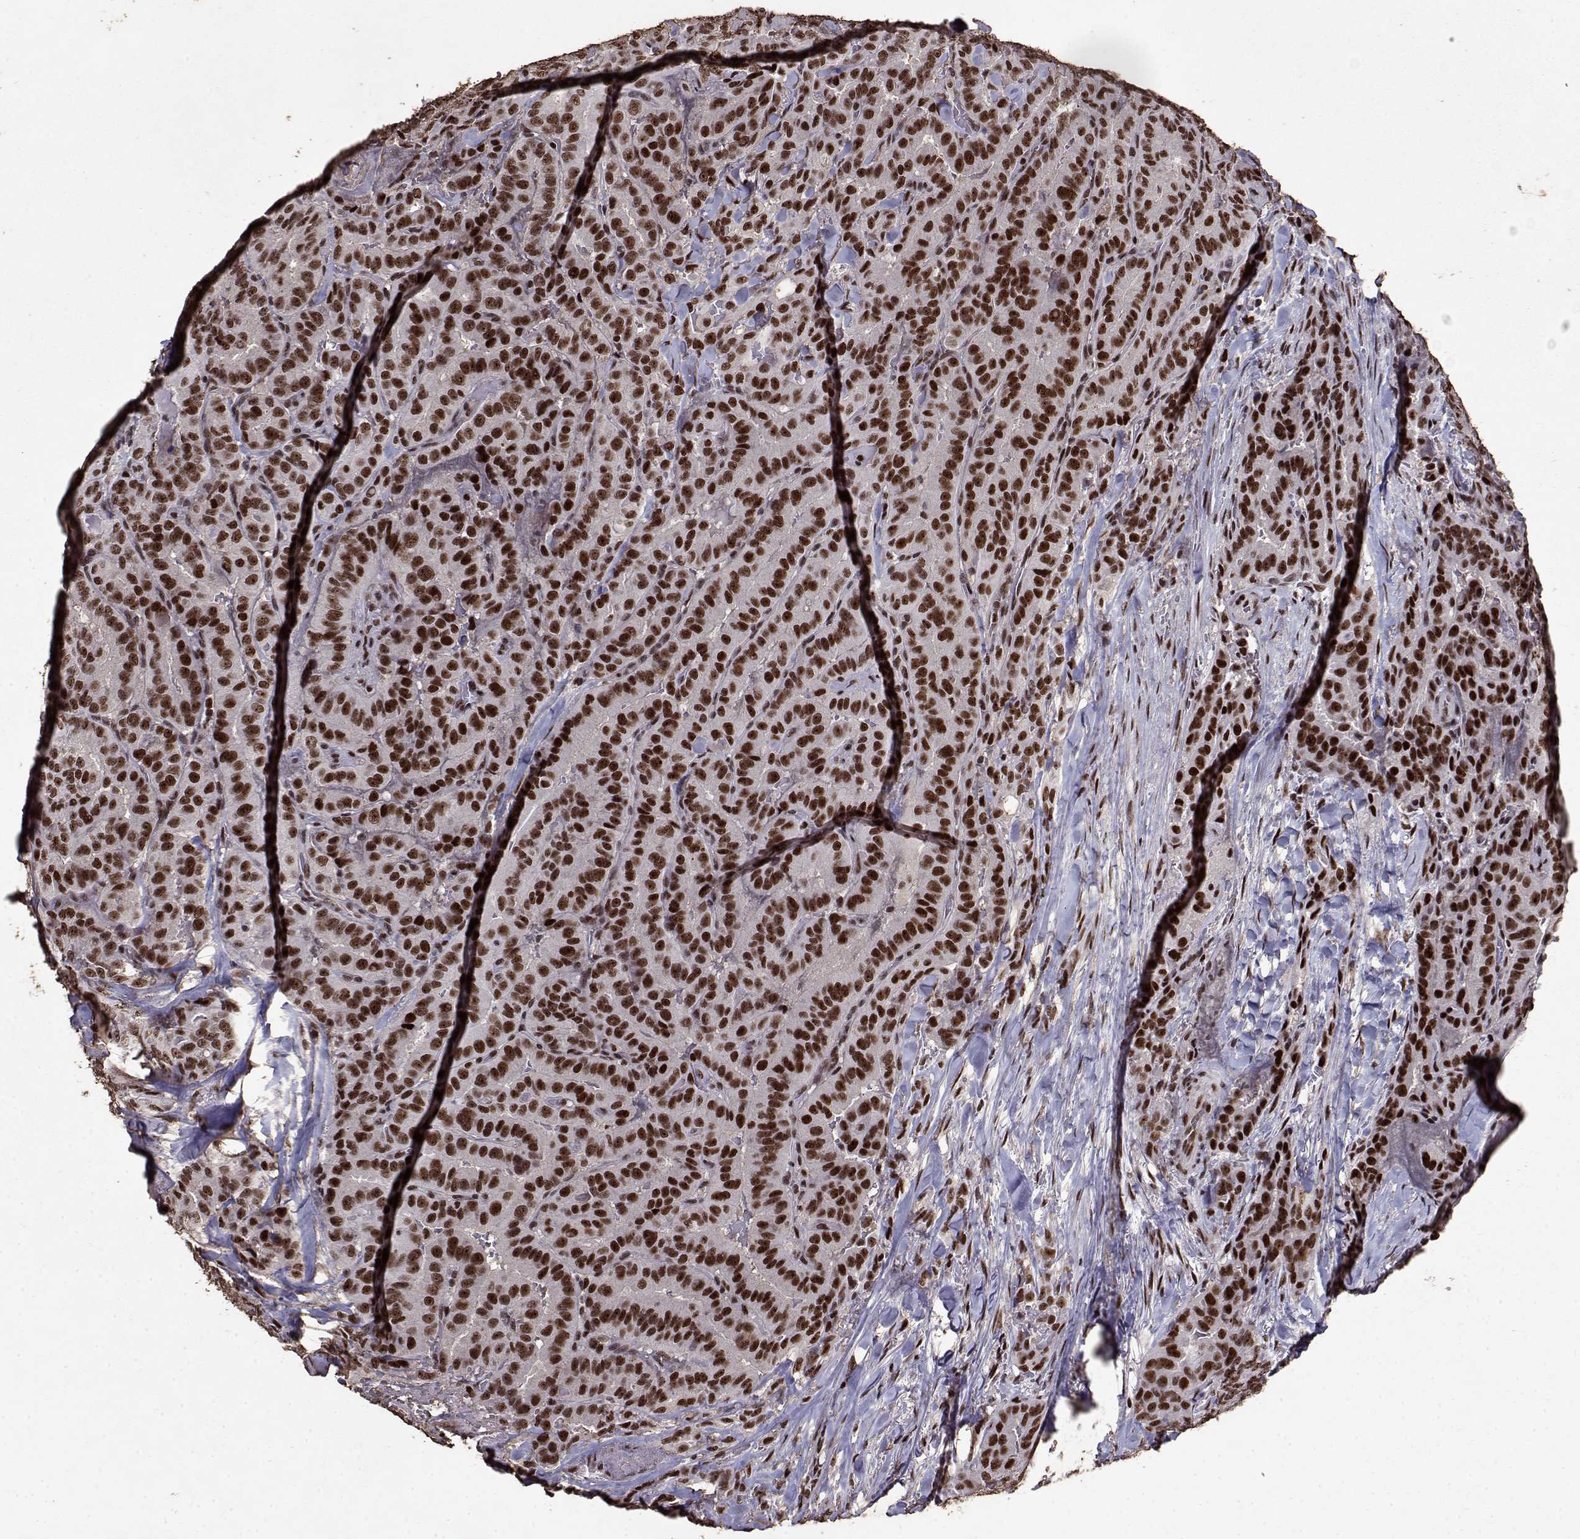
{"staining": {"intensity": "strong", "quantity": ">75%", "location": "nuclear"}, "tissue": "thyroid cancer", "cell_type": "Tumor cells", "image_type": "cancer", "snomed": [{"axis": "morphology", "description": "Papillary adenocarcinoma, NOS"}, {"axis": "topography", "description": "Thyroid gland"}], "caption": "High-power microscopy captured an IHC image of papillary adenocarcinoma (thyroid), revealing strong nuclear expression in approximately >75% of tumor cells. The protein is shown in brown color, while the nuclei are stained blue.", "gene": "TOE1", "patient": {"sex": "male", "age": 61}}